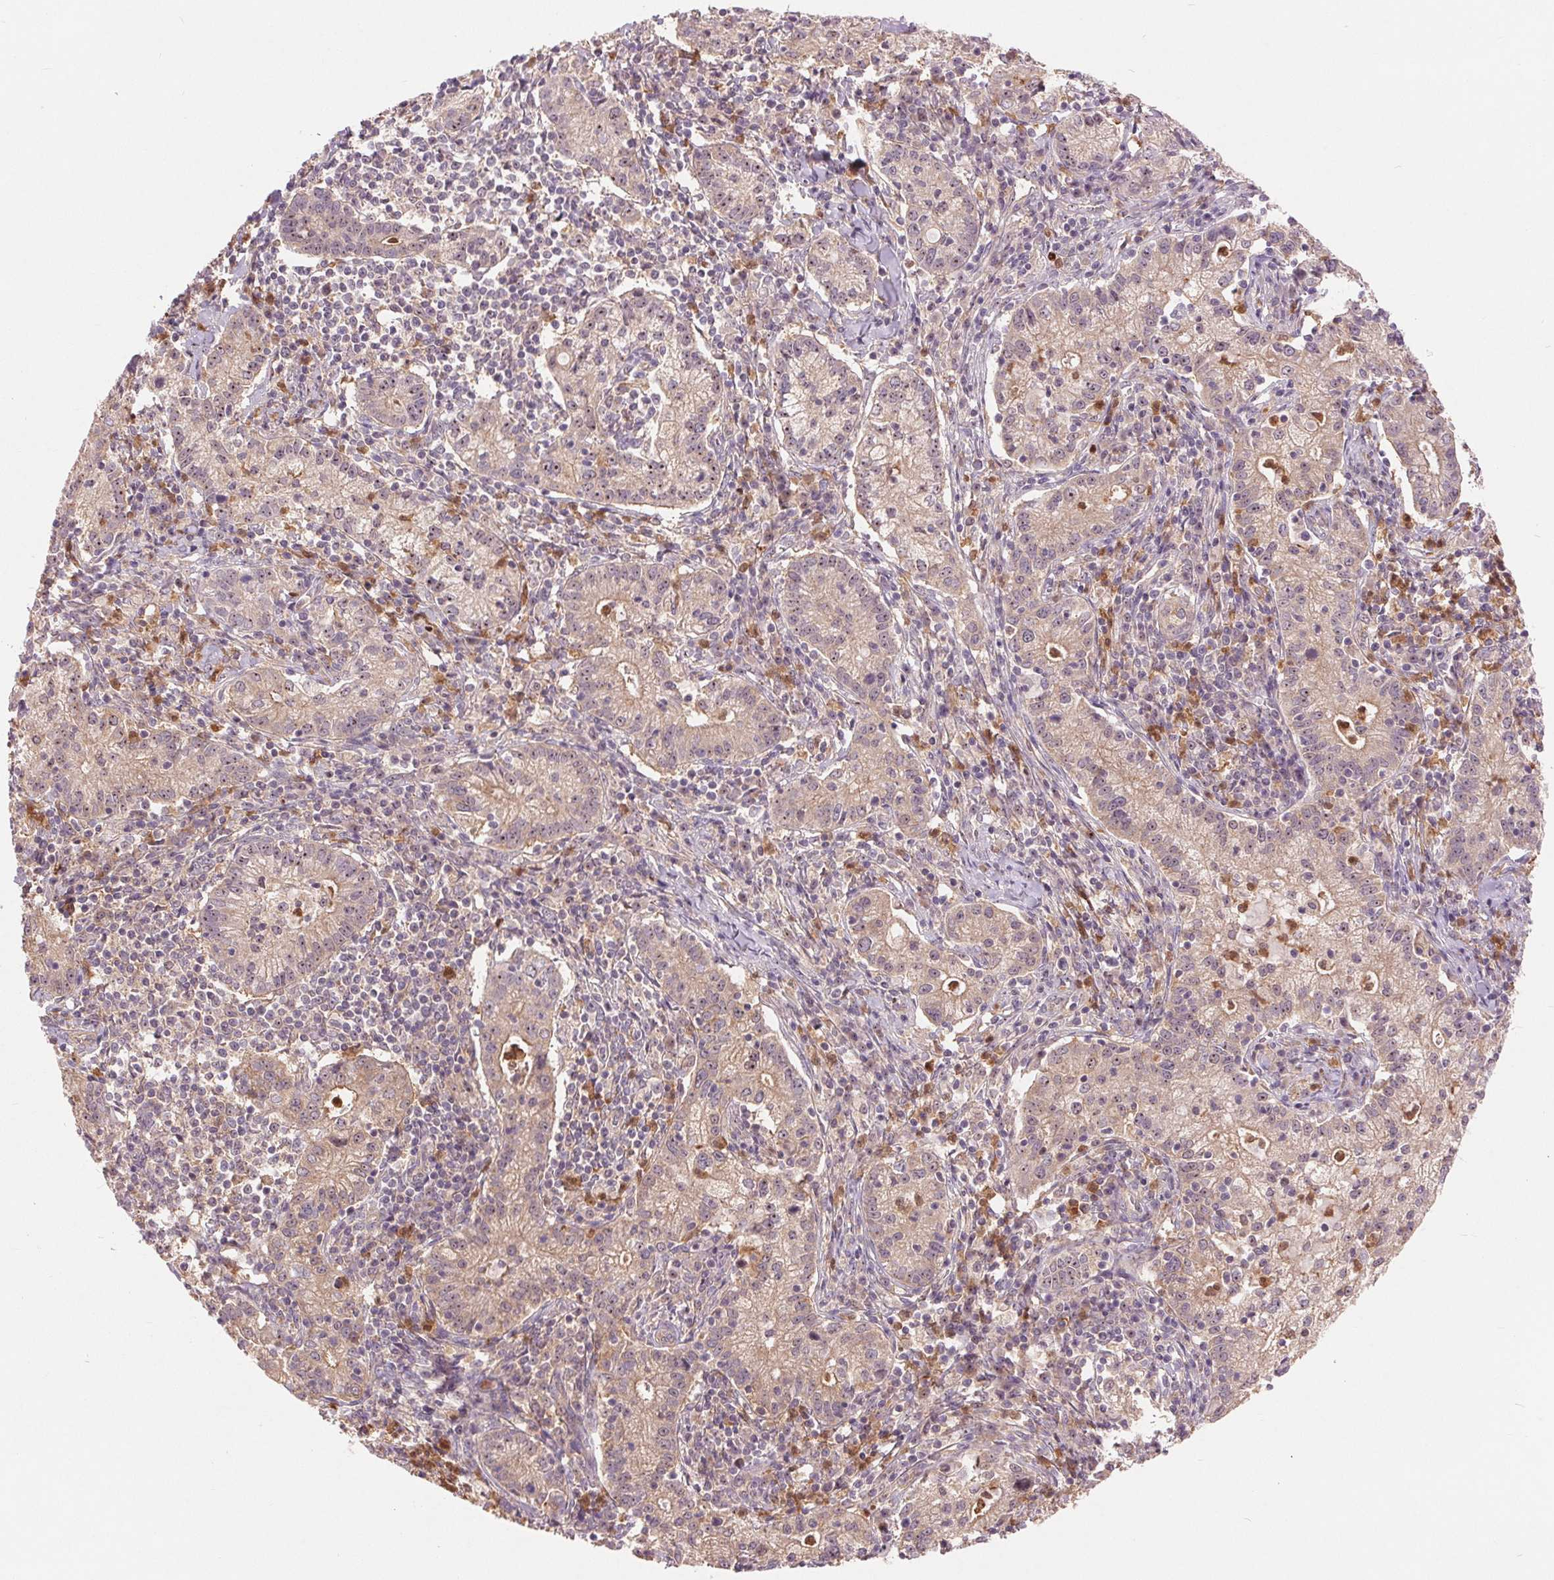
{"staining": {"intensity": "weak", "quantity": "25%-75%", "location": "cytoplasmic/membranous"}, "tissue": "cervical cancer", "cell_type": "Tumor cells", "image_type": "cancer", "snomed": [{"axis": "morphology", "description": "Normal tissue, NOS"}, {"axis": "morphology", "description": "Adenocarcinoma, NOS"}, {"axis": "topography", "description": "Cervix"}], "caption": "Protein staining displays weak cytoplasmic/membranous staining in approximately 25%-75% of tumor cells in cervical cancer.", "gene": "RANBP3L", "patient": {"sex": "female", "age": 44}}